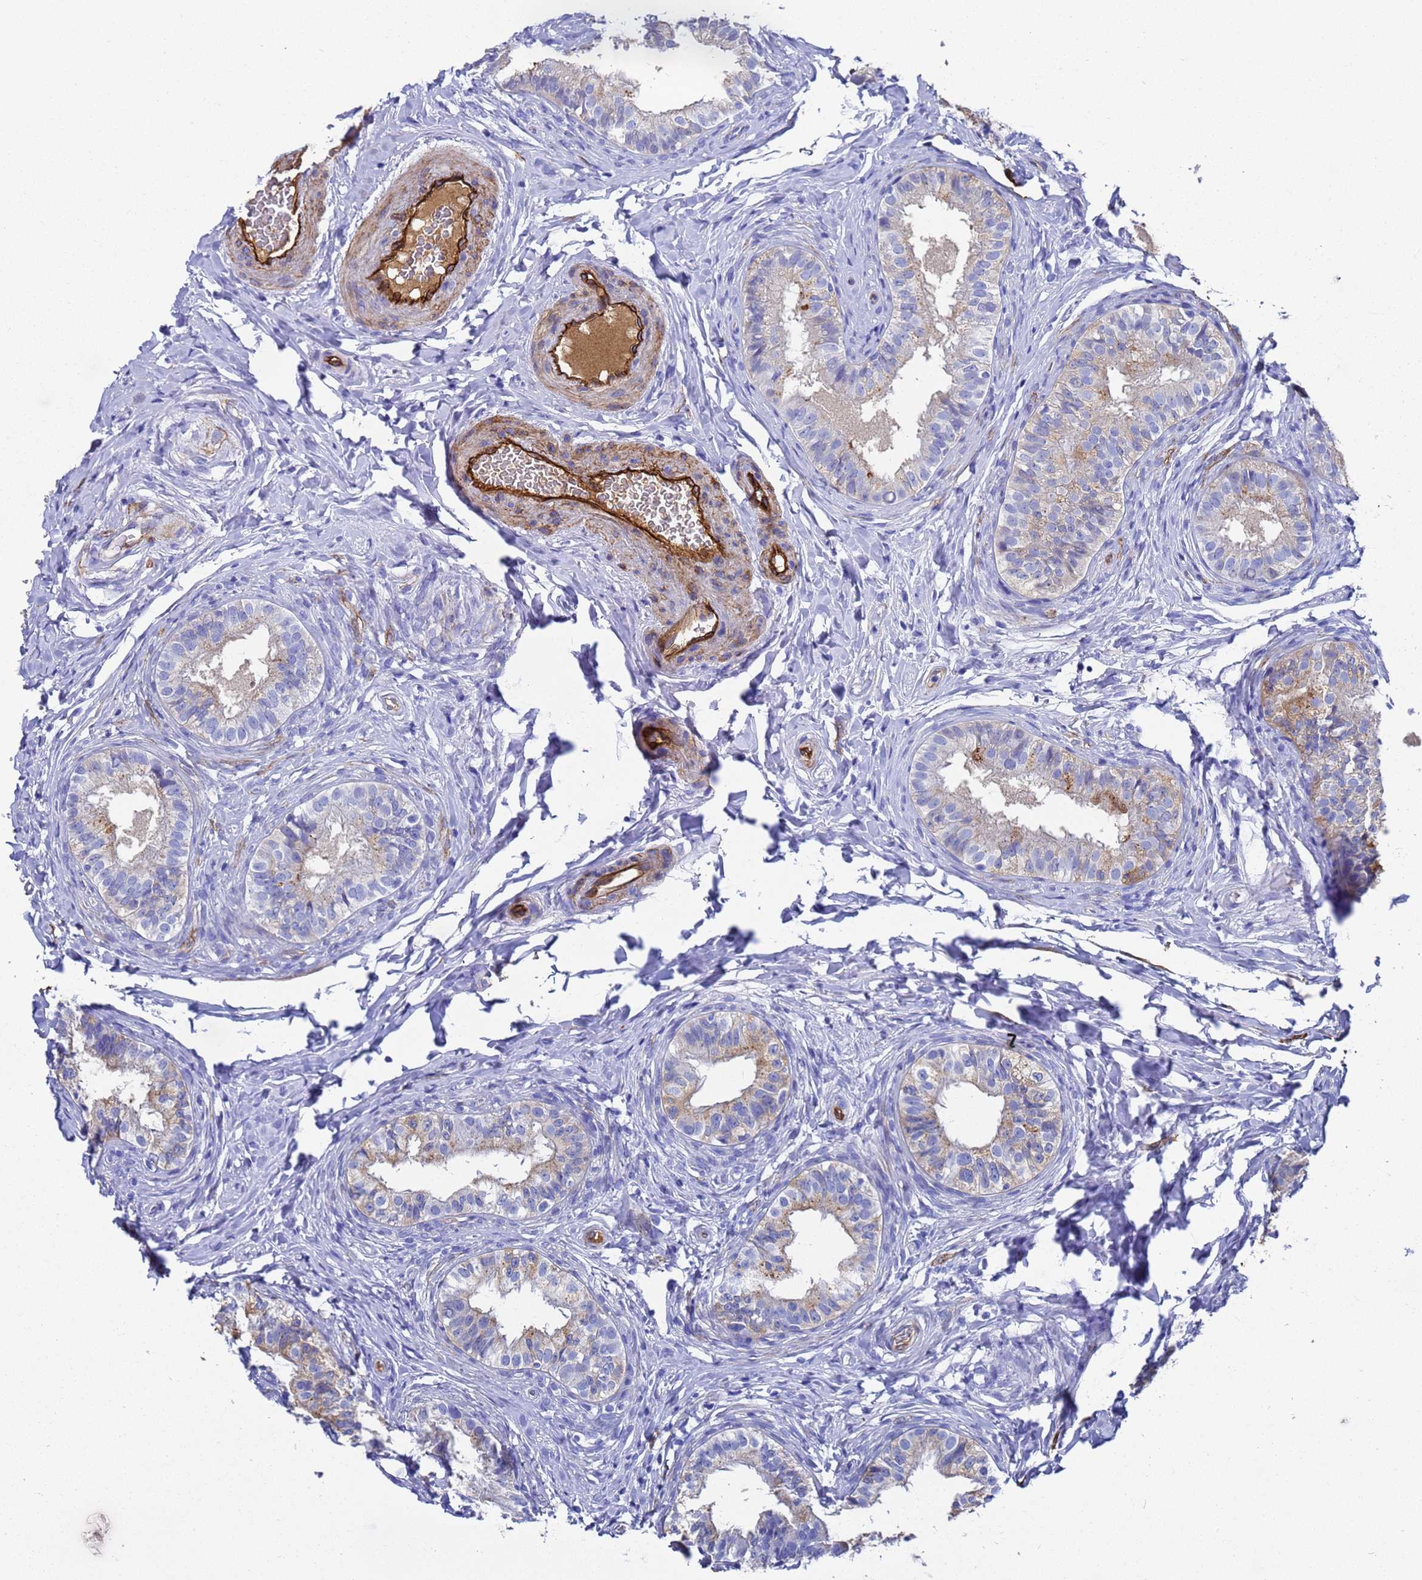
{"staining": {"intensity": "moderate", "quantity": "<25%", "location": "cytoplasmic/membranous"}, "tissue": "epididymis", "cell_type": "Glandular cells", "image_type": "normal", "snomed": [{"axis": "morphology", "description": "Normal tissue, NOS"}, {"axis": "topography", "description": "Epididymis"}], "caption": "Protein staining displays moderate cytoplasmic/membranous expression in about <25% of glandular cells in normal epididymis.", "gene": "ADIPOQ", "patient": {"sex": "male", "age": 49}}